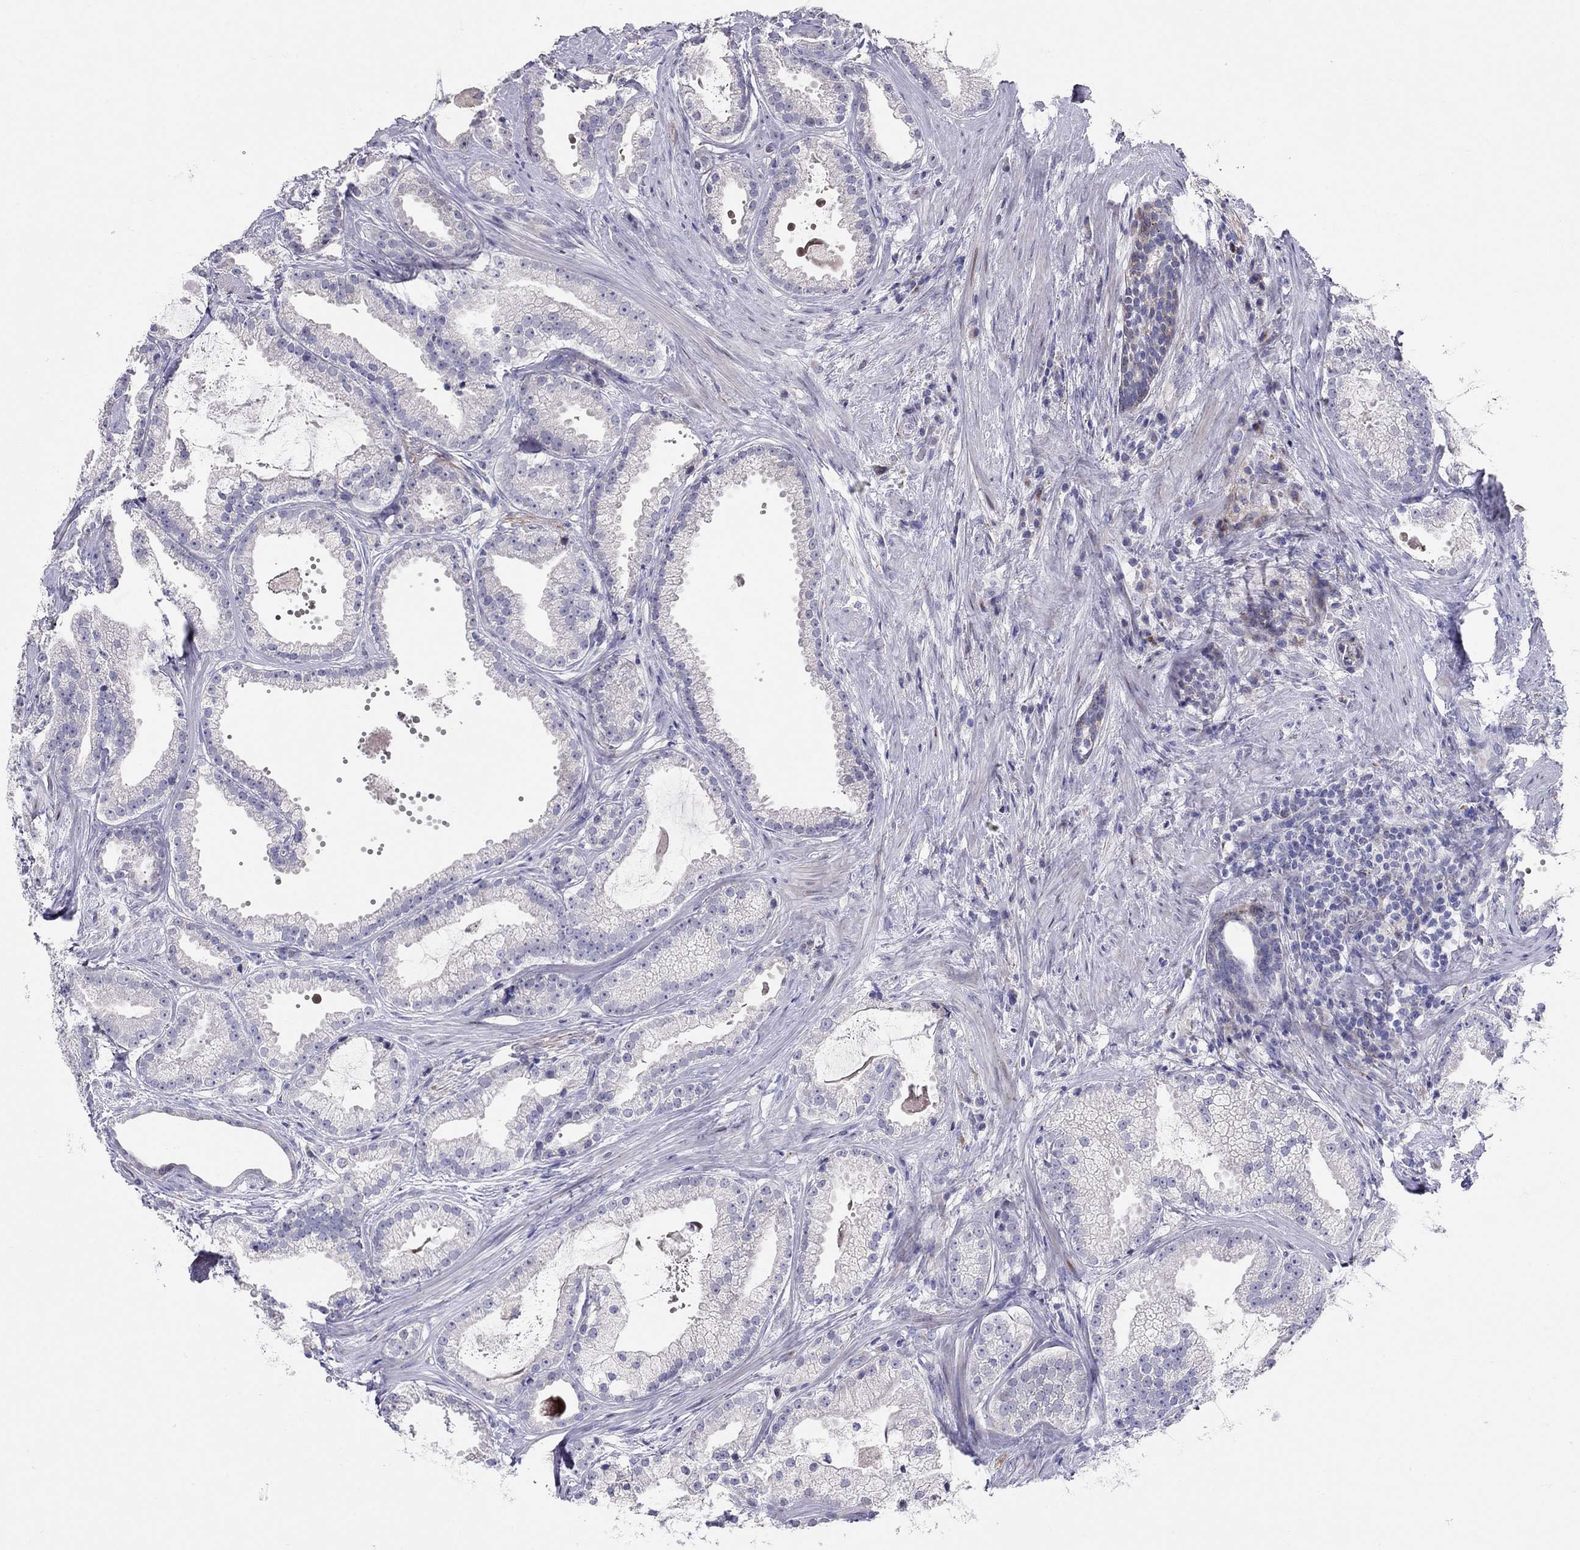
{"staining": {"intensity": "negative", "quantity": "none", "location": "none"}, "tissue": "prostate cancer", "cell_type": "Tumor cells", "image_type": "cancer", "snomed": [{"axis": "morphology", "description": "Adenocarcinoma, NOS"}, {"axis": "morphology", "description": "Adenocarcinoma, High grade"}, {"axis": "topography", "description": "Prostate"}], "caption": "Immunohistochemistry (IHC) micrograph of neoplastic tissue: human prostate cancer stained with DAB (3,3'-diaminobenzidine) displays no significant protein expression in tumor cells. Nuclei are stained in blue.", "gene": "MAGEB4", "patient": {"sex": "male", "age": 64}}